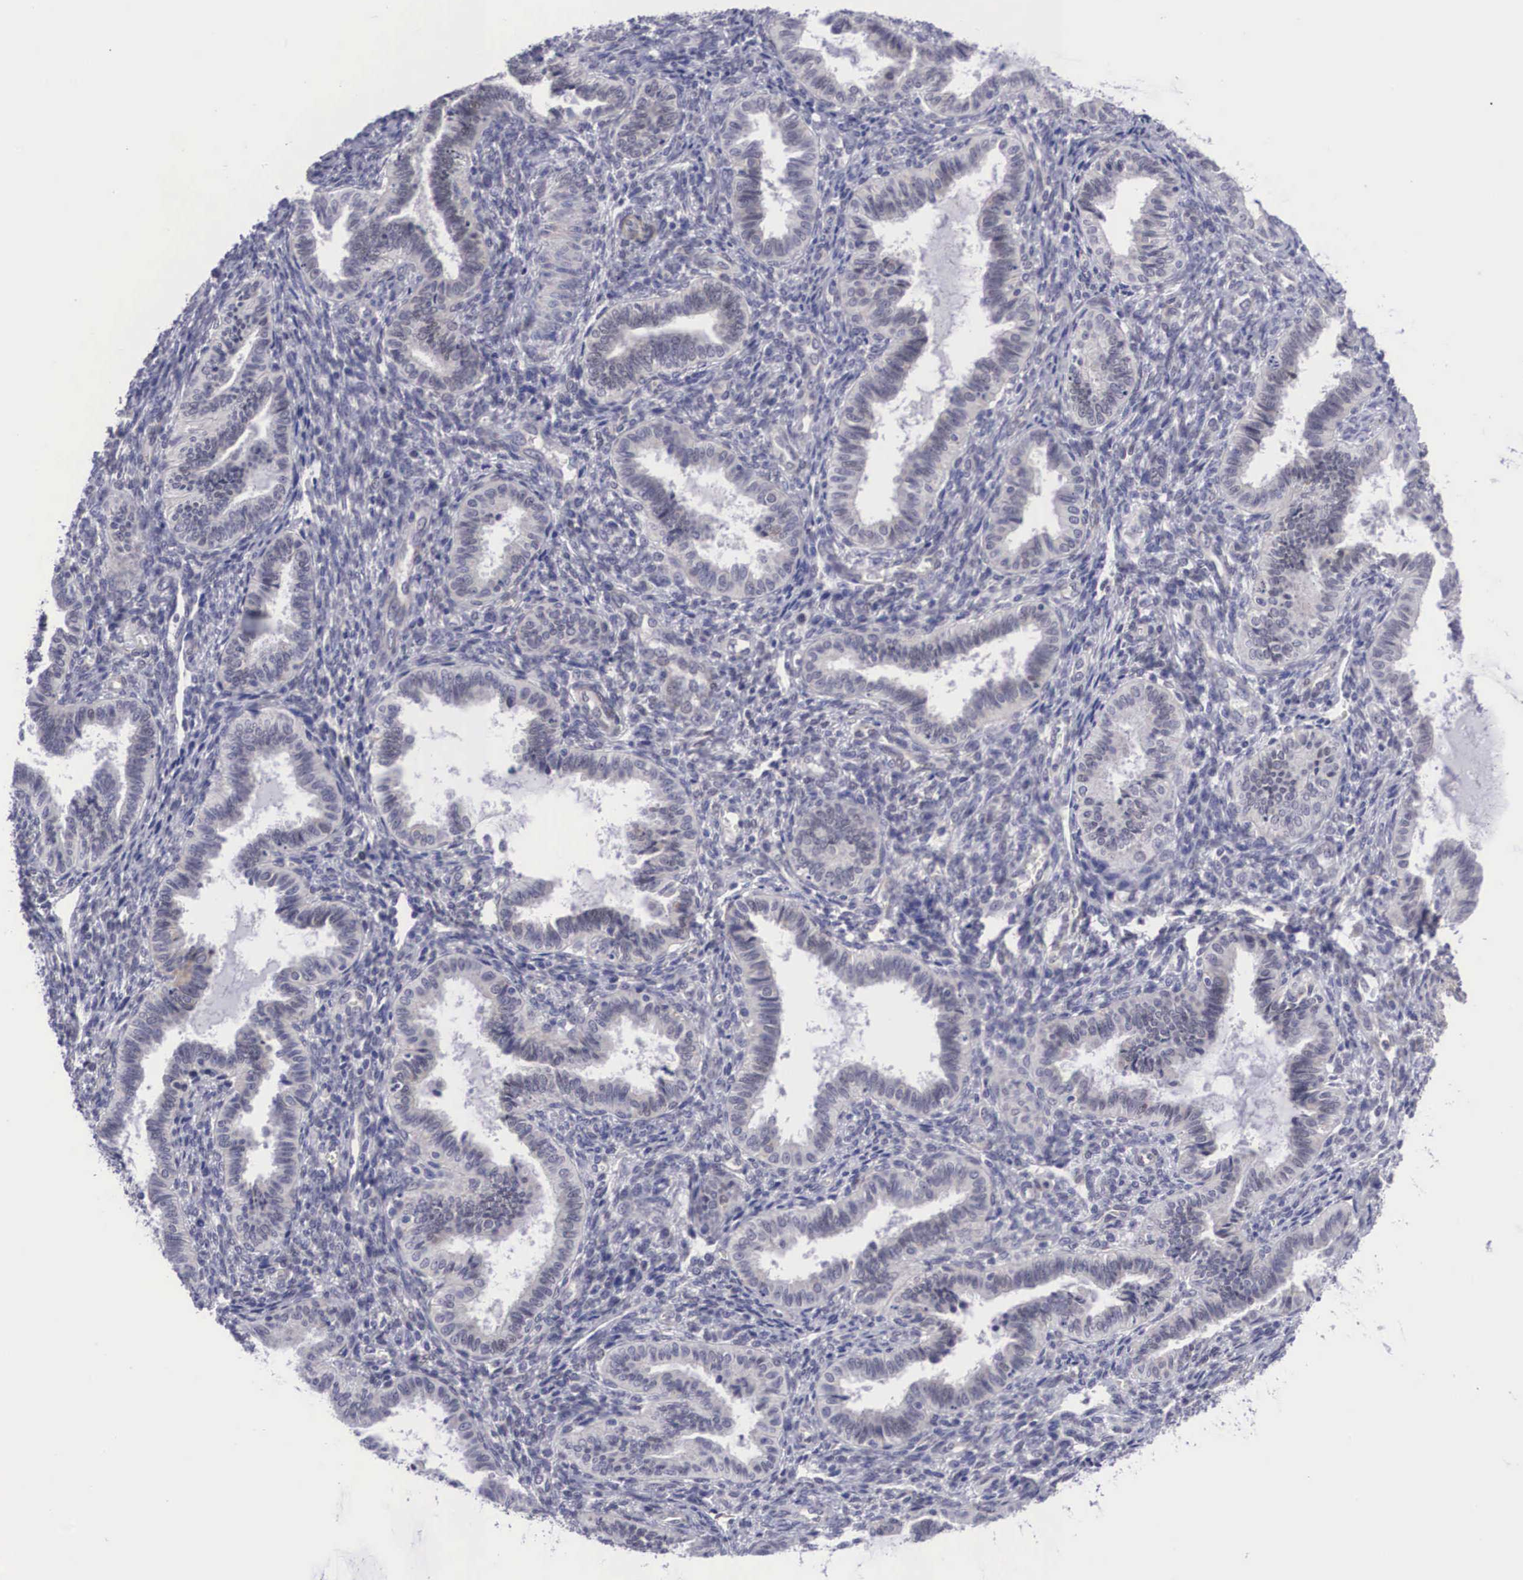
{"staining": {"intensity": "negative", "quantity": "none", "location": "none"}, "tissue": "endometrium", "cell_type": "Cells in endometrial stroma", "image_type": "normal", "snomed": [{"axis": "morphology", "description": "Normal tissue, NOS"}, {"axis": "topography", "description": "Endometrium"}], "caption": "DAB (3,3'-diaminobenzidine) immunohistochemical staining of normal human endometrium demonstrates no significant positivity in cells in endometrial stroma. (DAB IHC with hematoxylin counter stain).", "gene": "SOX11", "patient": {"sex": "female", "age": 36}}